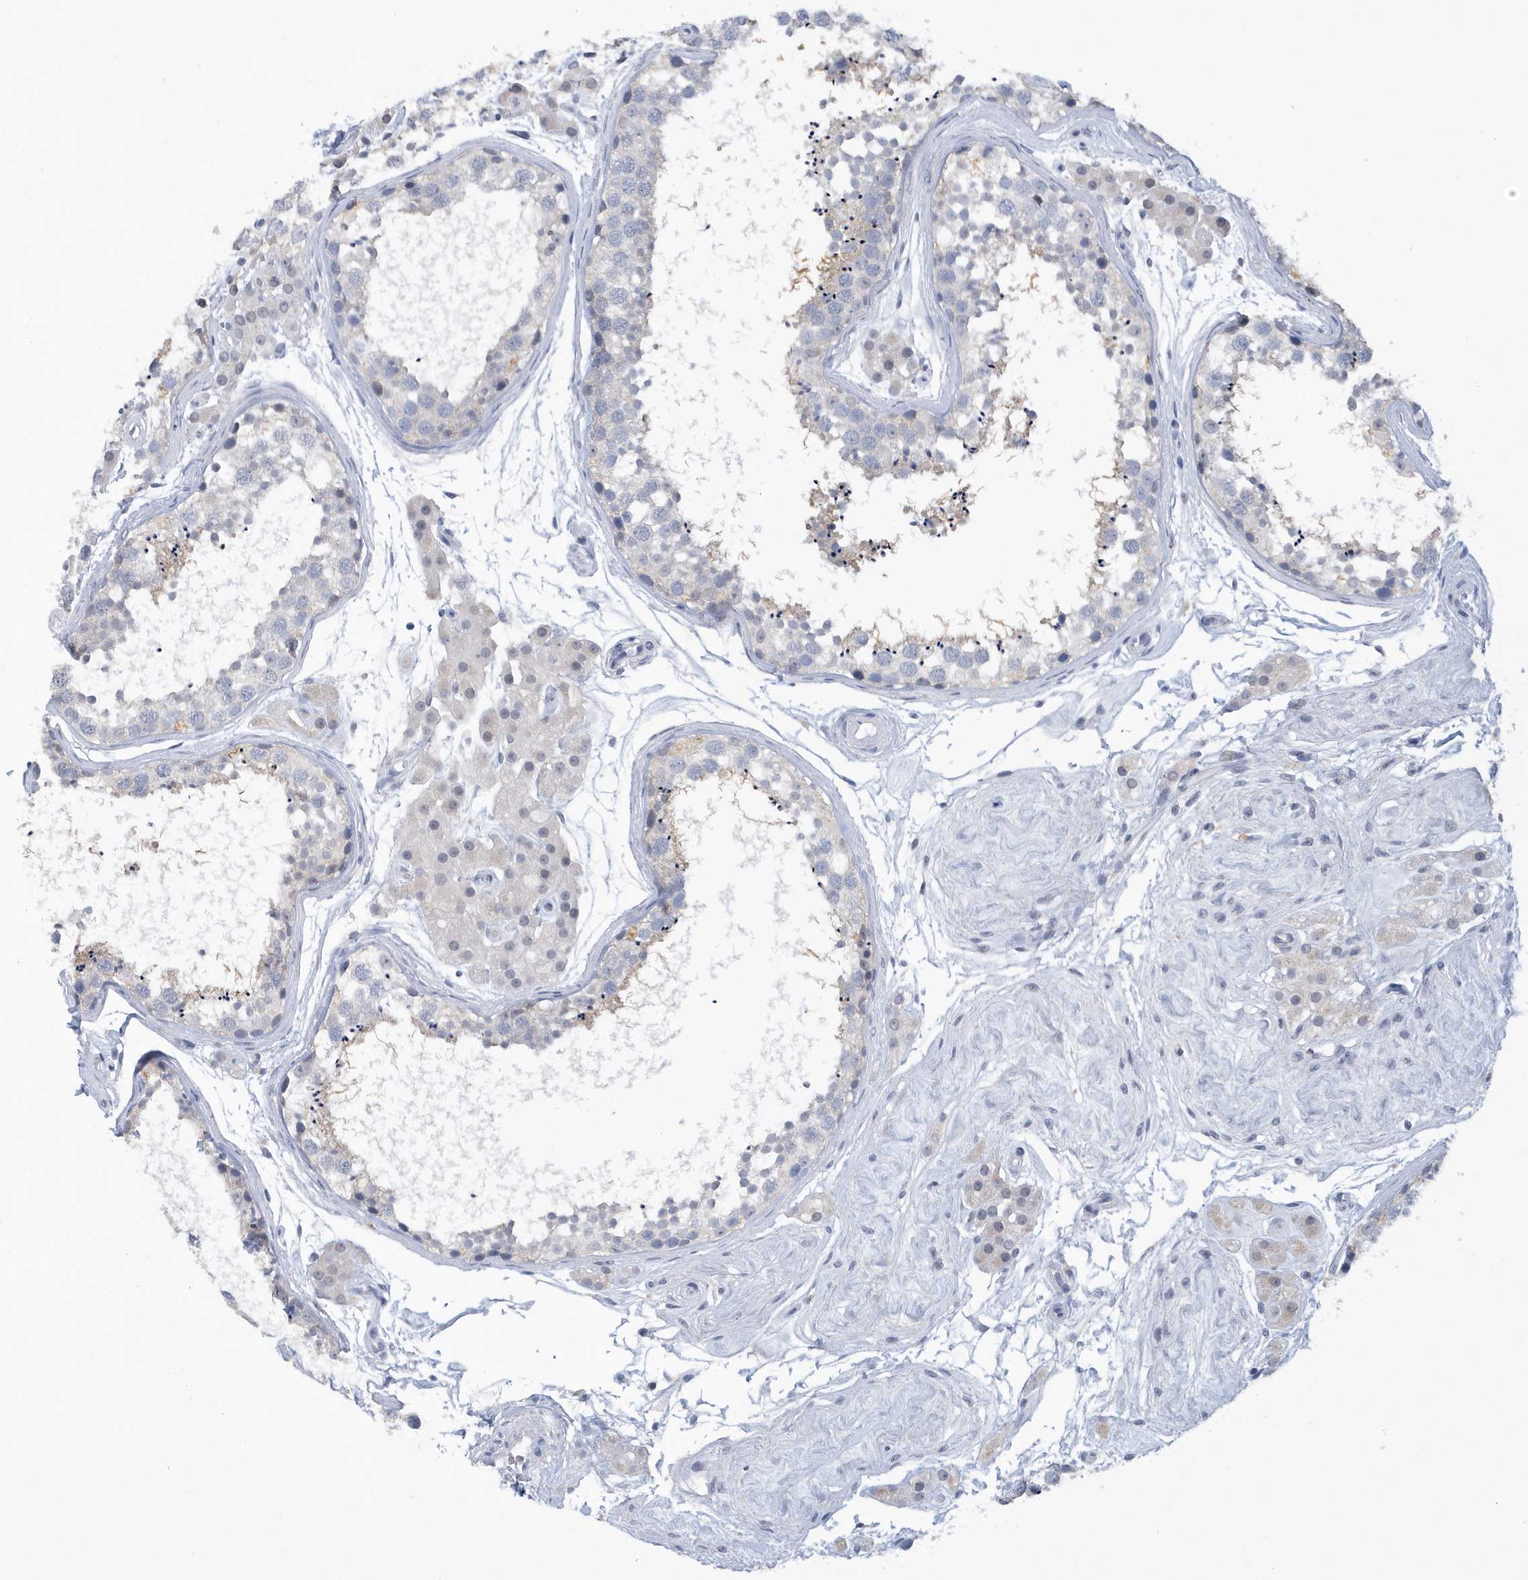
{"staining": {"intensity": "negative", "quantity": "none", "location": "none"}, "tissue": "testis", "cell_type": "Cells in seminiferous ducts", "image_type": "normal", "snomed": [{"axis": "morphology", "description": "Normal tissue, NOS"}, {"axis": "topography", "description": "Testis"}], "caption": "This histopathology image is of benign testis stained with immunohistochemistry (IHC) to label a protein in brown with the nuclei are counter-stained blue. There is no expression in cells in seminiferous ducts.", "gene": "SRGAP3", "patient": {"sex": "male", "age": 56}}